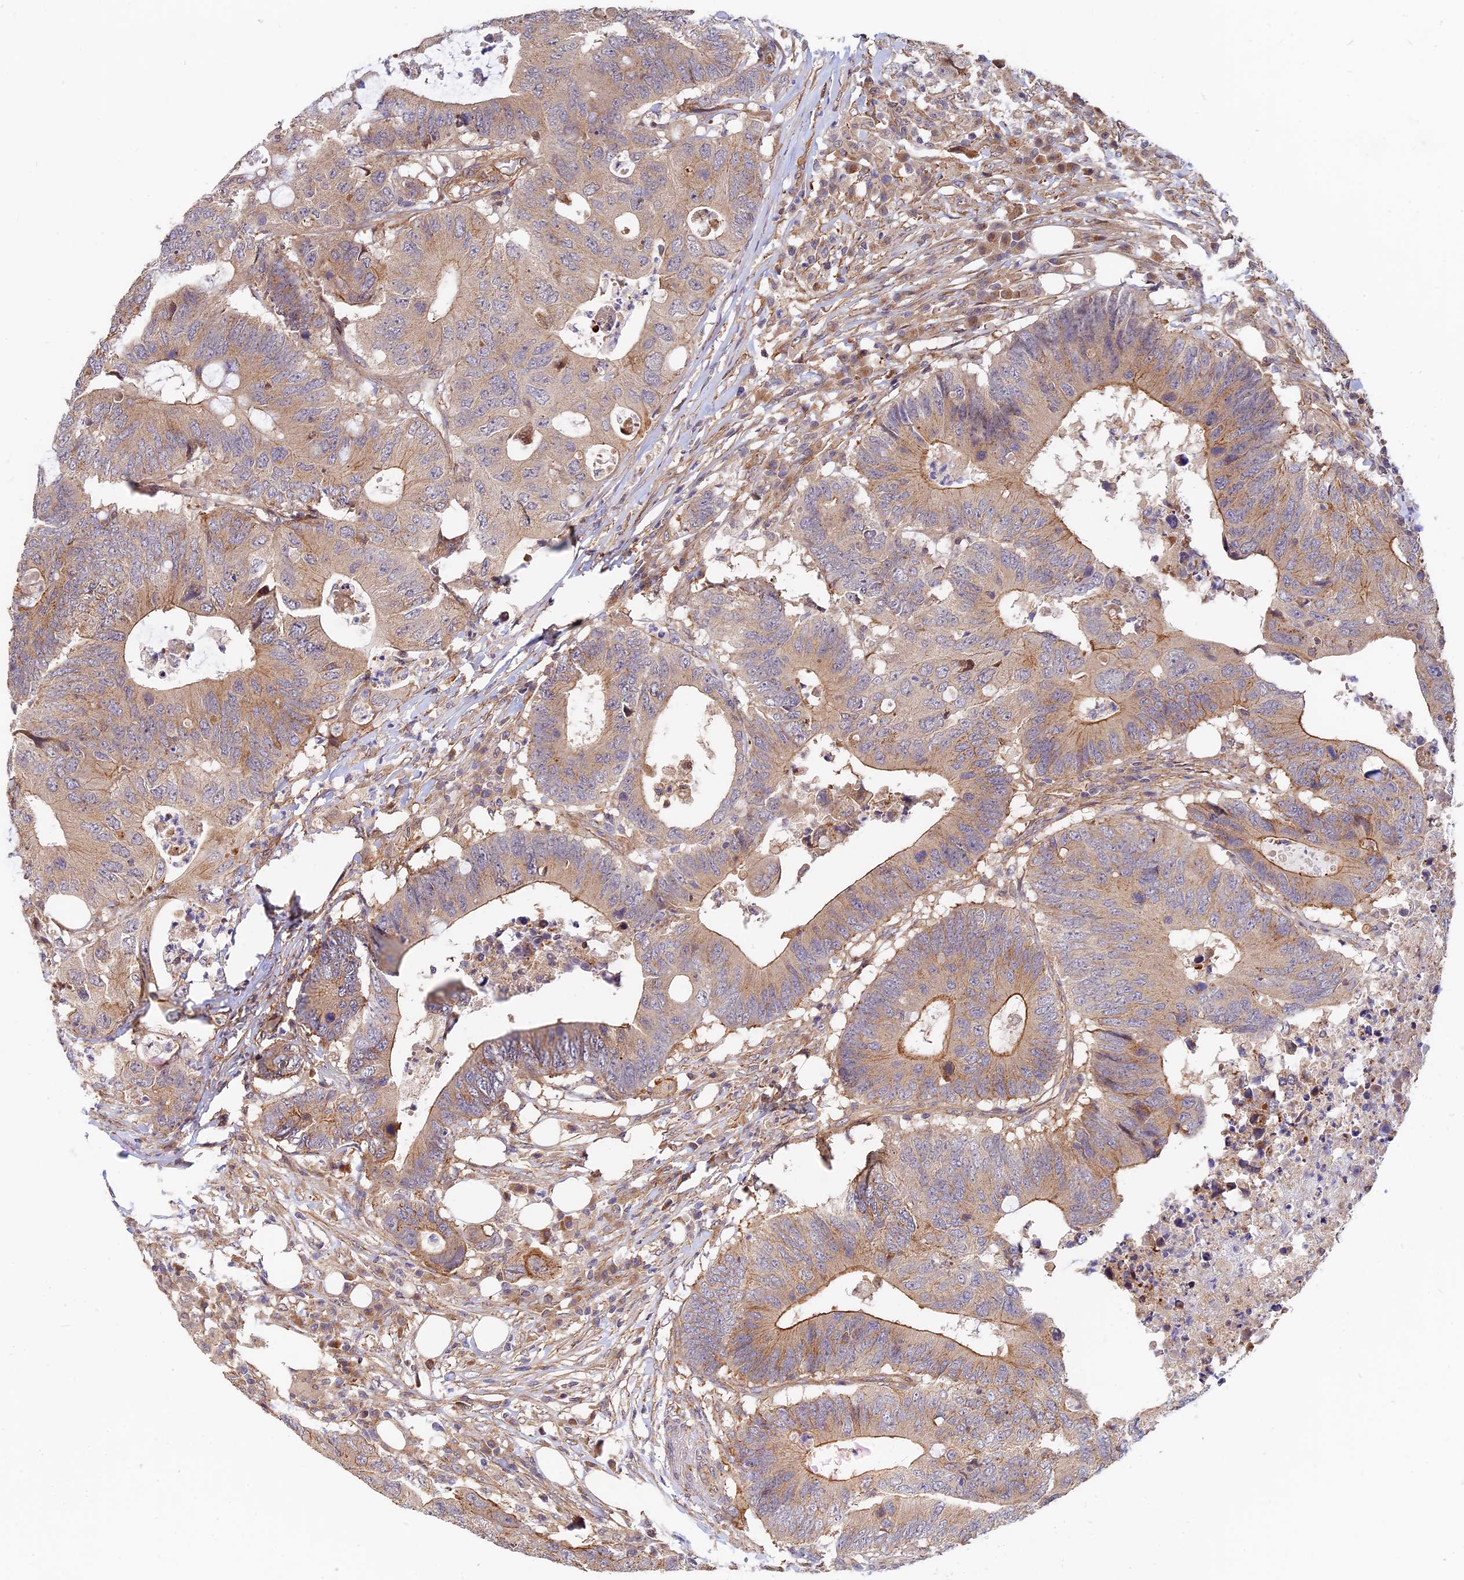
{"staining": {"intensity": "moderate", "quantity": "25%-75%", "location": "cytoplasmic/membranous"}, "tissue": "colorectal cancer", "cell_type": "Tumor cells", "image_type": "cancer", "snomed": [{"axis": "morphology", "description": "Adenocarcinoma, NOS"}, {"axis": "topography", "description": "Colon"}], "caption": "Colorectal cancer stained with a protein marker exhibits moderate staining in tumor cells.", "gene": "WDR41", "patient": {"sex": "male", "age": 71}}